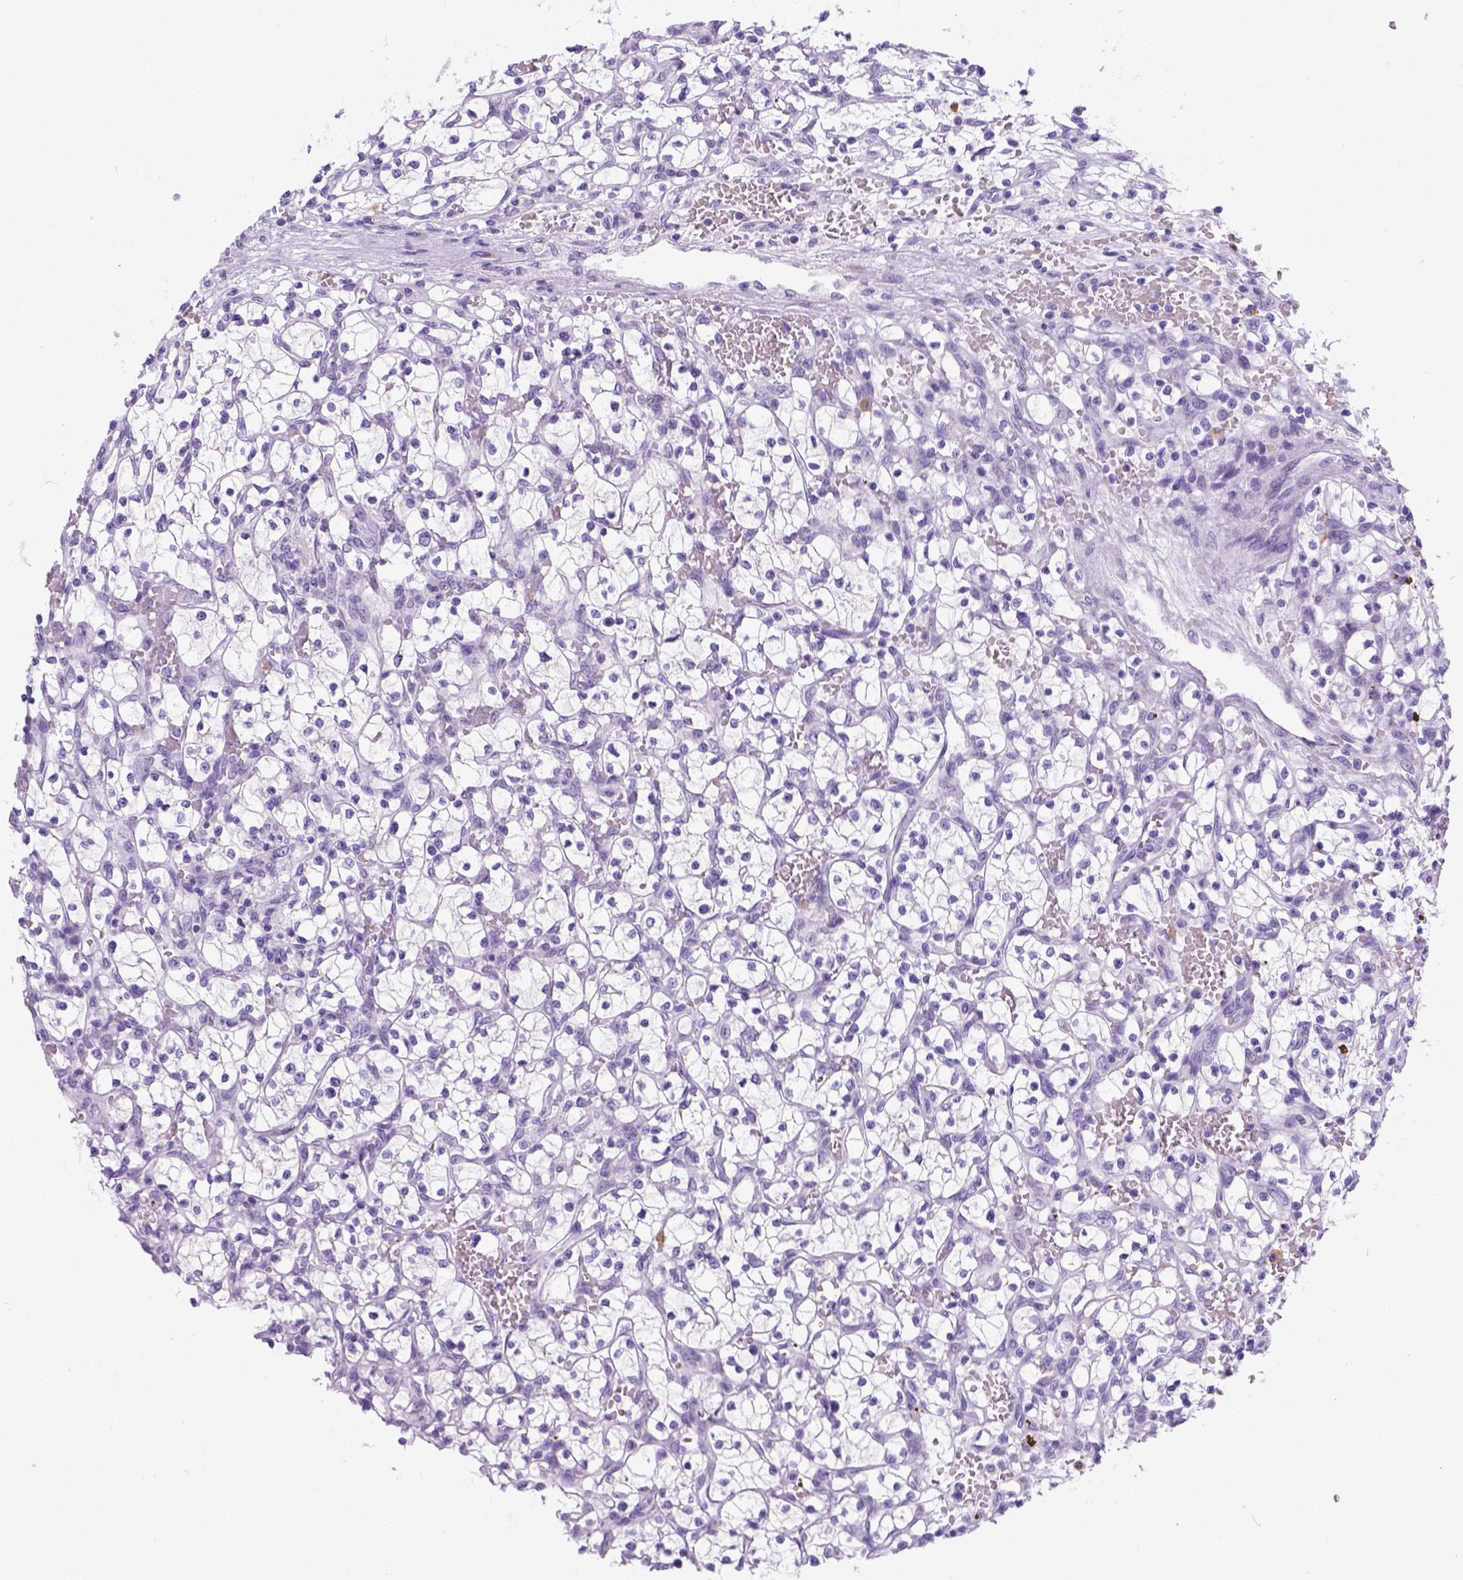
{"staining": {"intensity": "negative", "quantity": "none", "location": "none"}, "tissue": "renal cancer", "cell_type": "Tumor cells", "image_type": "cancer", "snomed": [{"axis": "morphology", "description": "Adenocarcinoma, NOS"}, {"axis": "topography", "description": "Kidney"}], "caption": "The image exhibits no significant staining in tumor cells of renal adenocarcinoma.", "gene": "PHF7", "patient": {"sex": "female", "age": 64}}